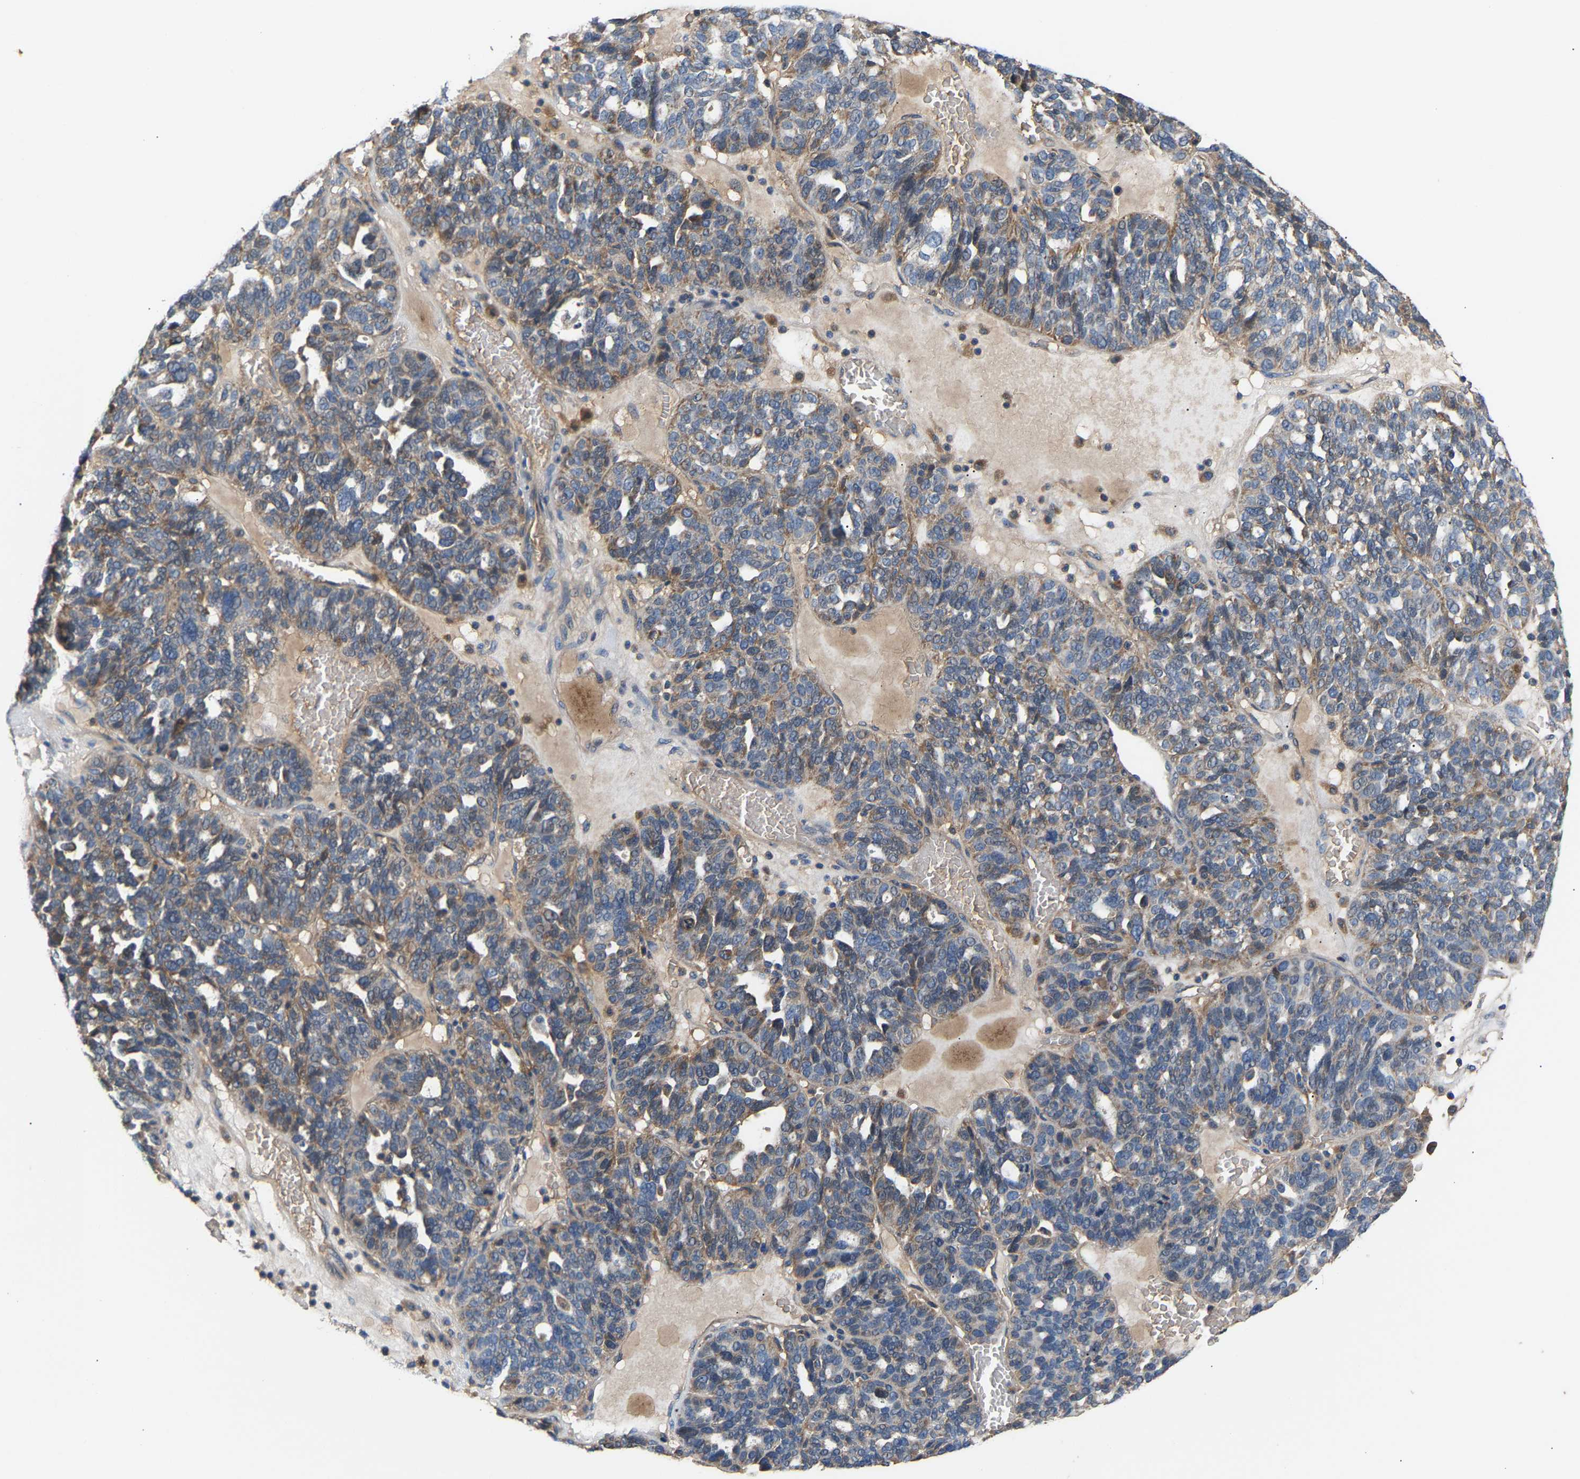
{"staining": {"intensity": "weak", "quantity": "25%-75%", "location": "cytoplasmic/membranous"}, "tissue": "ovarian cancer", "cell_type": "Tumor cells", "image_type": "cancer", "snomed": [{"axis": "morphology", "description": "Cystadenocarcinoma, serous, NOS"}, {"axis": "topography", "description": "Ovary"}], "caption": "Ovarian cancer (serous cystadenocarcinoma) tissue exhibits weak cytoplasmic/membranous positivity in about 25%-75% of tumor cells (brown staining indicates protein expression, while blue staining denotes nuclei).", "gene": "CCDC171", "patient": {"sex": "female", "age": 59}}